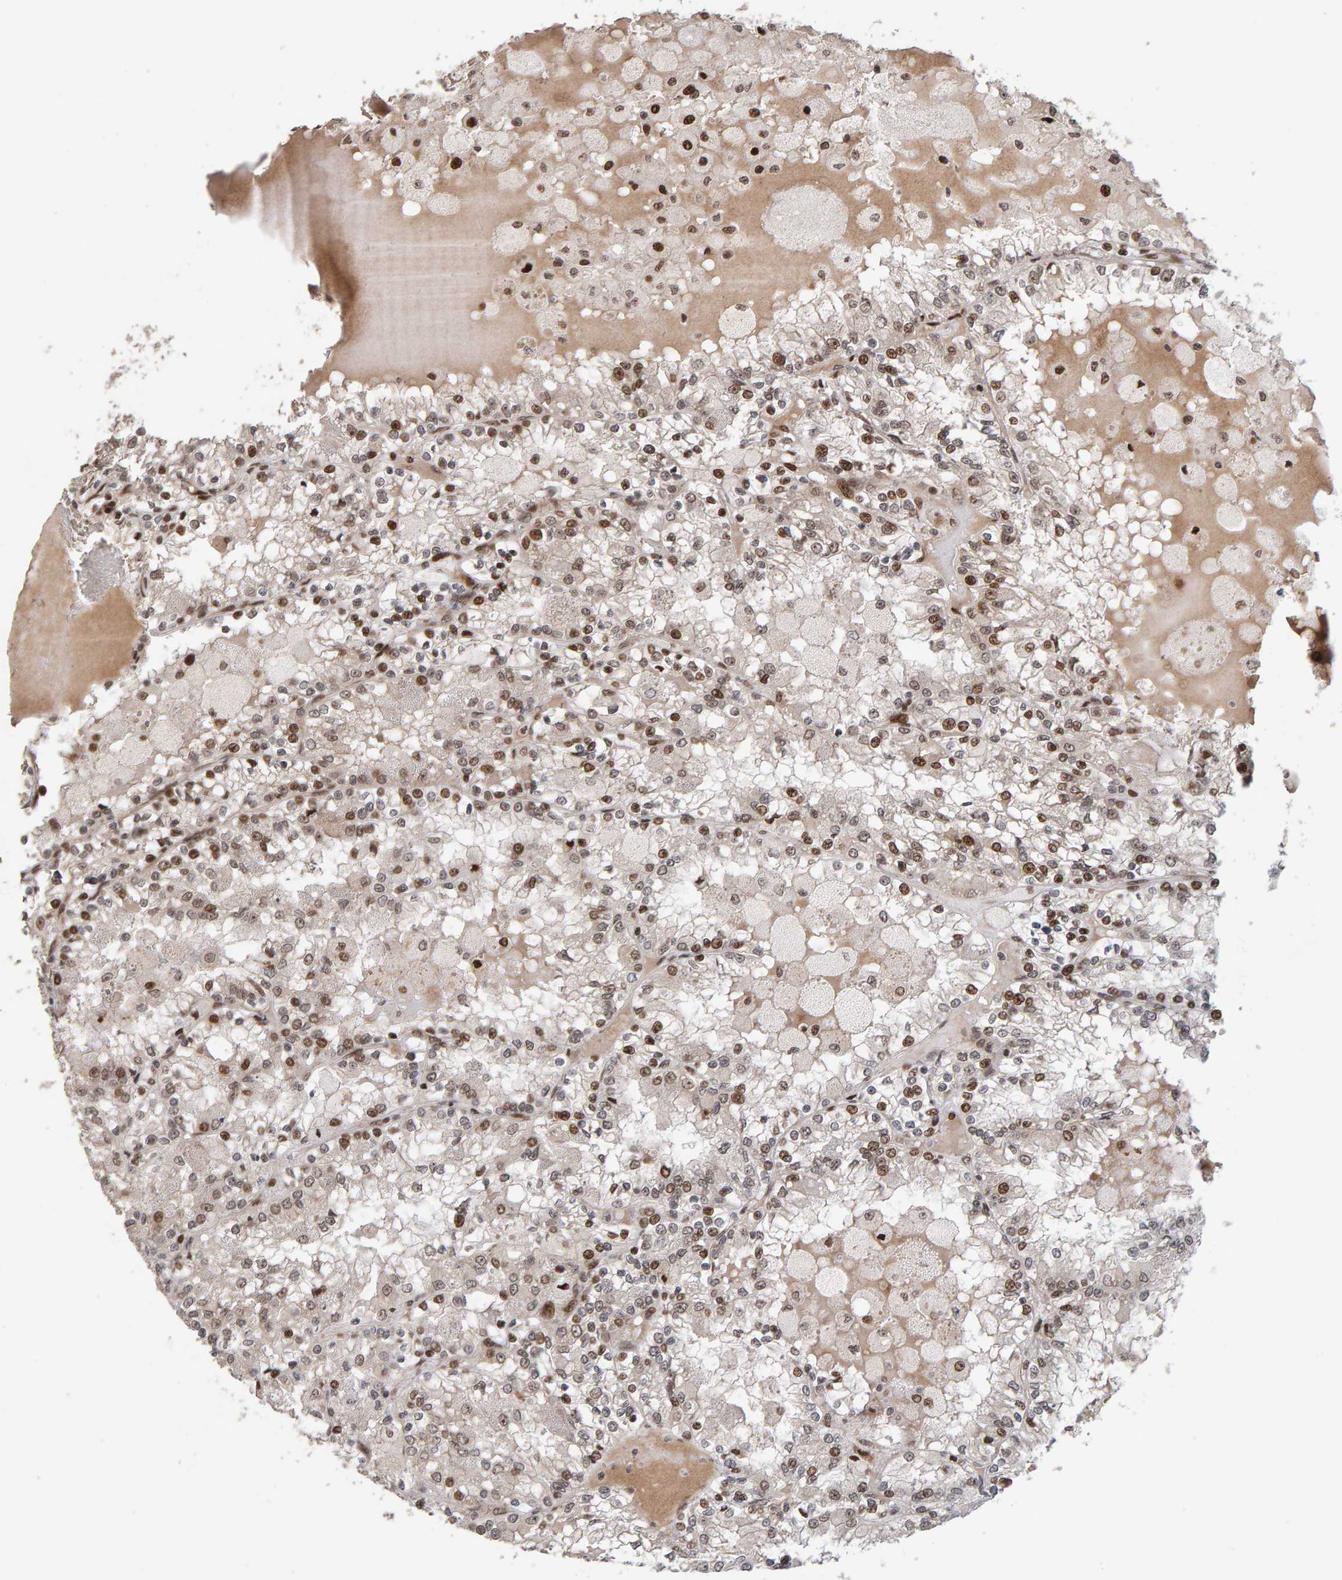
{"staining": {"intensity": "moderate", "quantity": ">75%", "location": "nuclear"}, "tissue": "renal cancer", "cell_type": "Tumor cells", "image_type": "cancer", "snomed": [{"axis": "morphology", "description": "Adenocarcinoma, NOS"}, {"axis": "topography", "description": "Kidney"}], "caption": "A micrograph of renal cancer stained for a protein displays moderate nuclear brown staining in tumor cells.", "gene": "CHD4", "patient": {"sex": "female", "age": 56}}